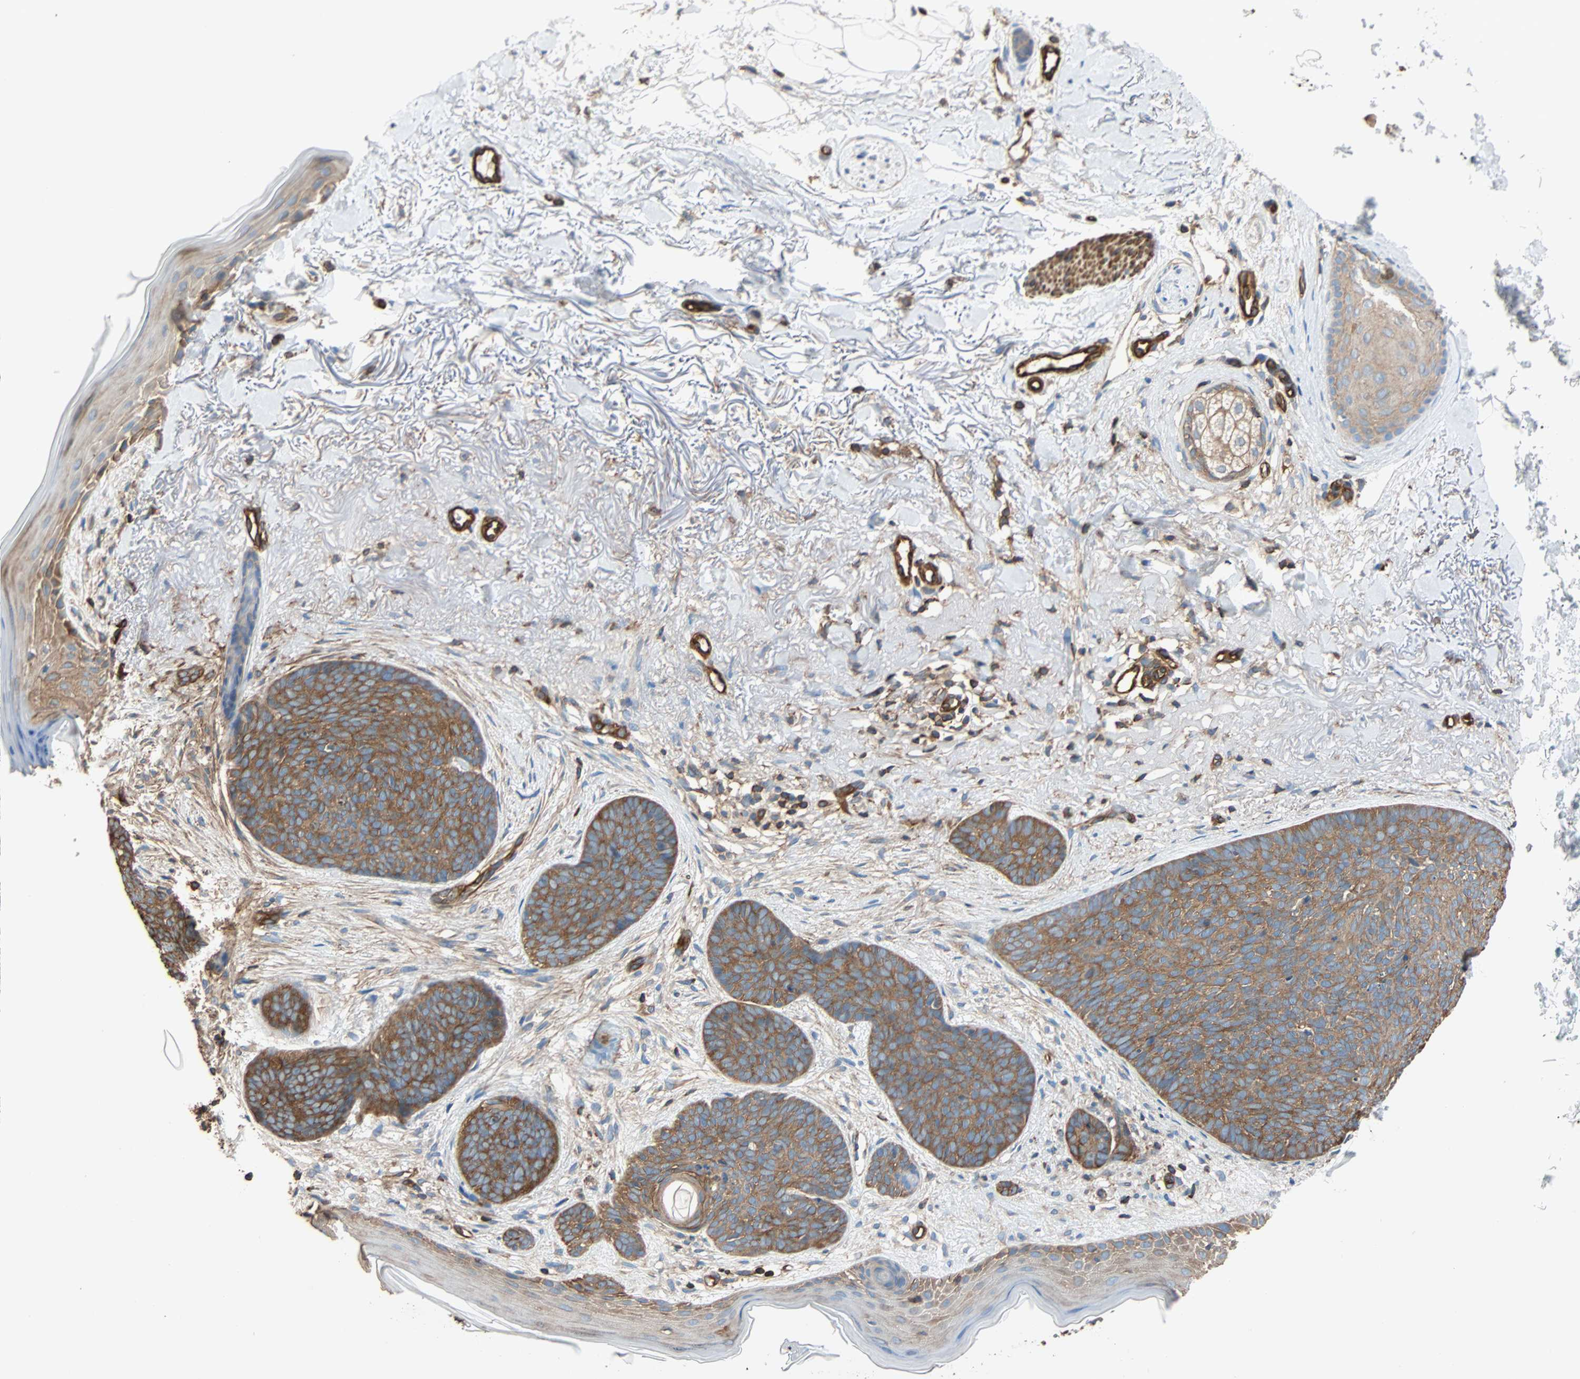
{"staining": {"intensity": "moderate", "quantity": ">75%", "location": "cytoplasmic/membranous"}, "tissue": "skin cancer", "cell_type": "Tumor cells", "image_type": "cancer", "snomed": [{"axis": "morphology", "description": "Normal tissue, NOS"}, {"axis": "morphology", "description": "Basal cell carcinoma"}, {"axis": "topography", "description": "Skin"}], "caption": "IHC (DAB (3,3'-diaminobenzidine)) staining of skin basal cell carcinoma reveals moderate cytoplasmic/membranous protein expression in approximately >75% of tumor cells. The protein of interest is shown in brown color, while the nuclei are stained blue.", "gene": "GALNT10", "patient": {"sex": "female", "age": 70}}